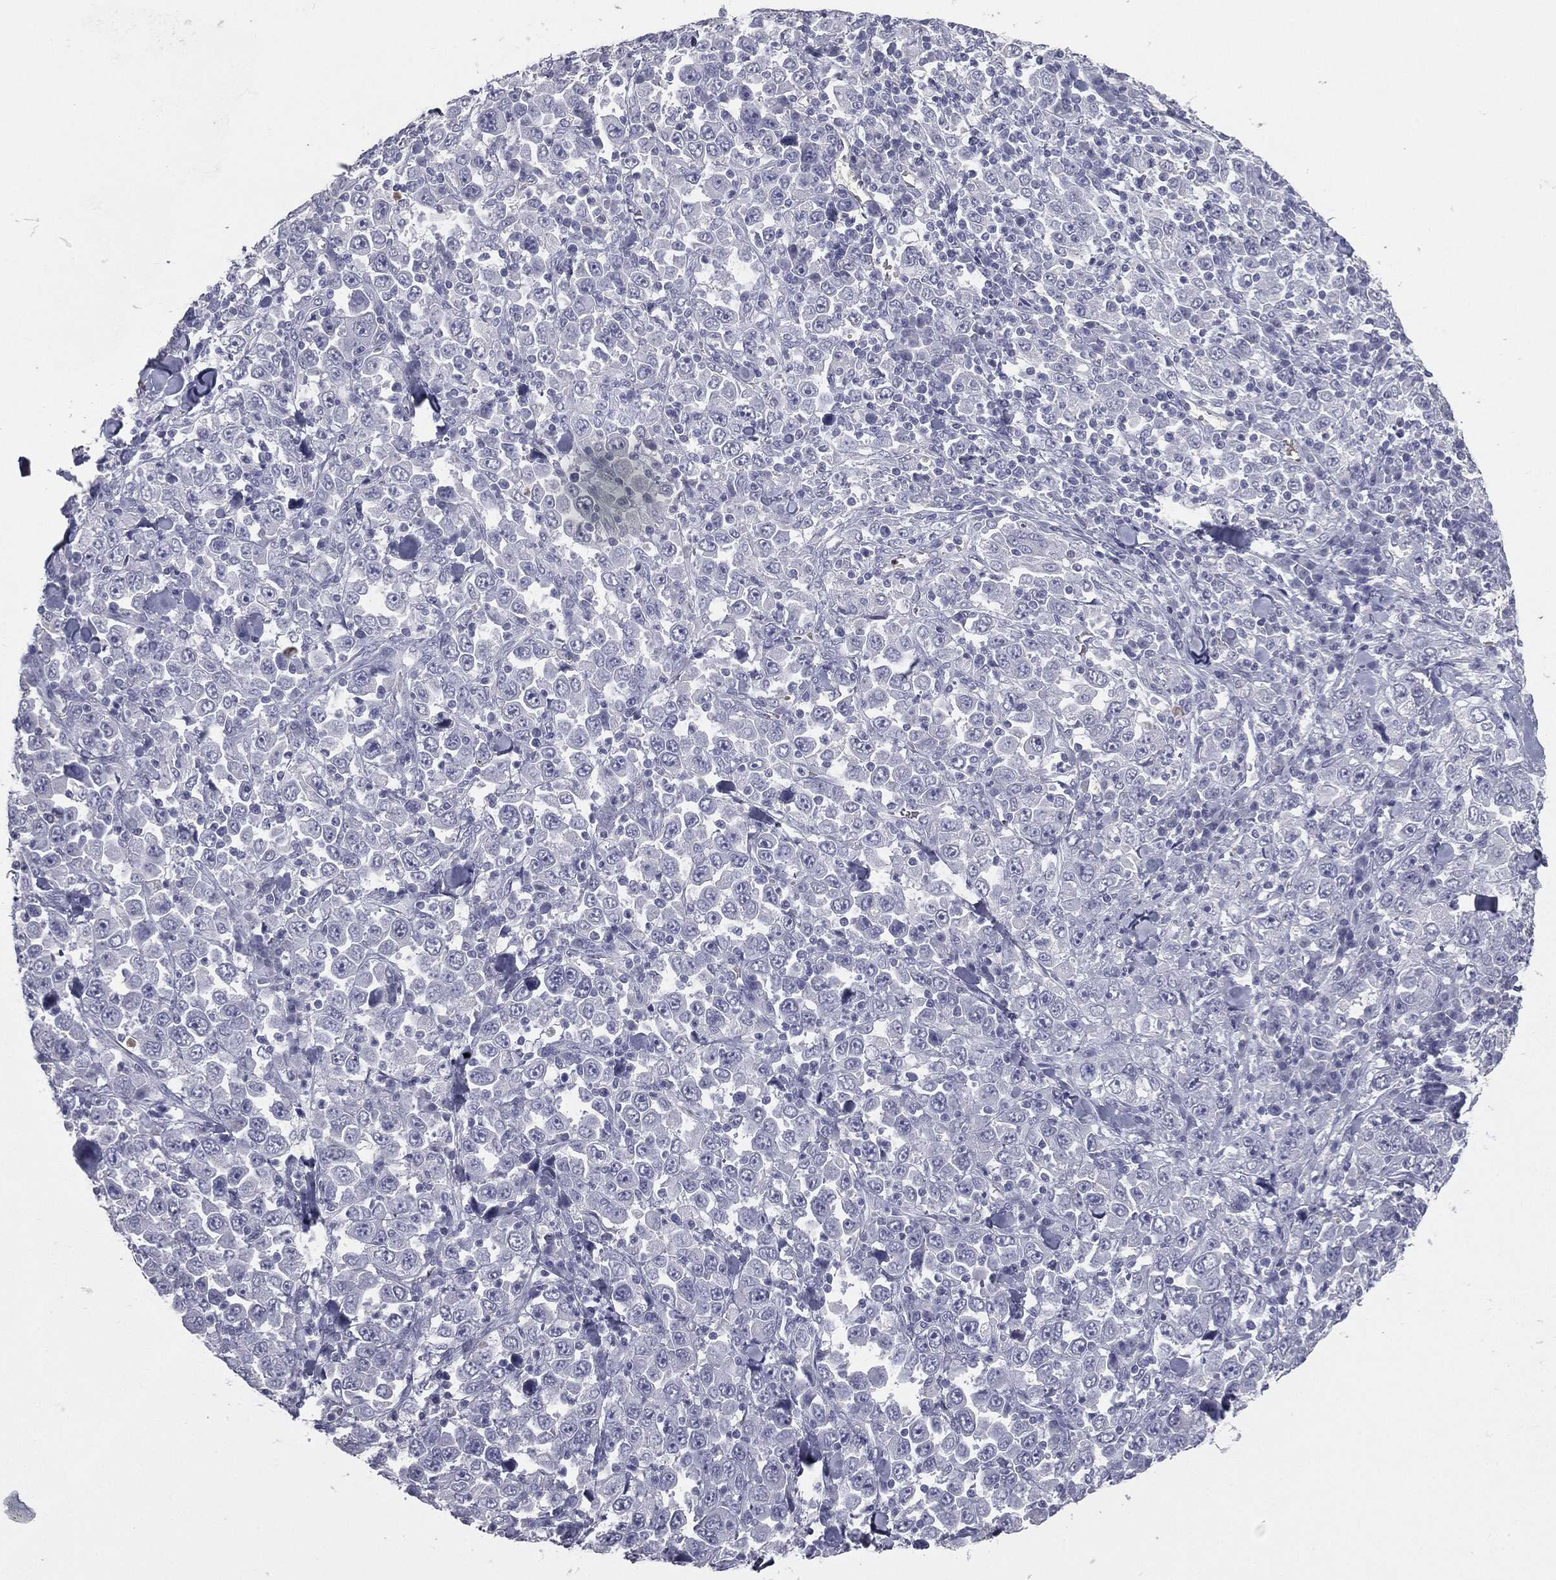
{"staining": {"intensity": "negative", "quantity": "none", "location": "none"}, "tissue": "stomach cancer", "cell_type": "Tumor cells", "image_type": "cancer", "snomed": [{"axis": "morphology", "description": "Normal tissue, NOS"}, {"axis": "morphology", "description": "Adenocarcinoma, NOS"}, {"axis": "topography", "description": "Stomach, upper"}, {"axis": "topography", "description": "Stomach"}], "caption": "High power microscopy histopathology image of an immunohistochemistry micrograph of stomach cancer (adenocarcinoma), revealing no significant expression in tumor cells. (DAB (3,3'-diaminobenzidine) immunohistochemistry, high magnification).", "gene": "ESX1", "patient": {"sex": "male", "age": 59}}